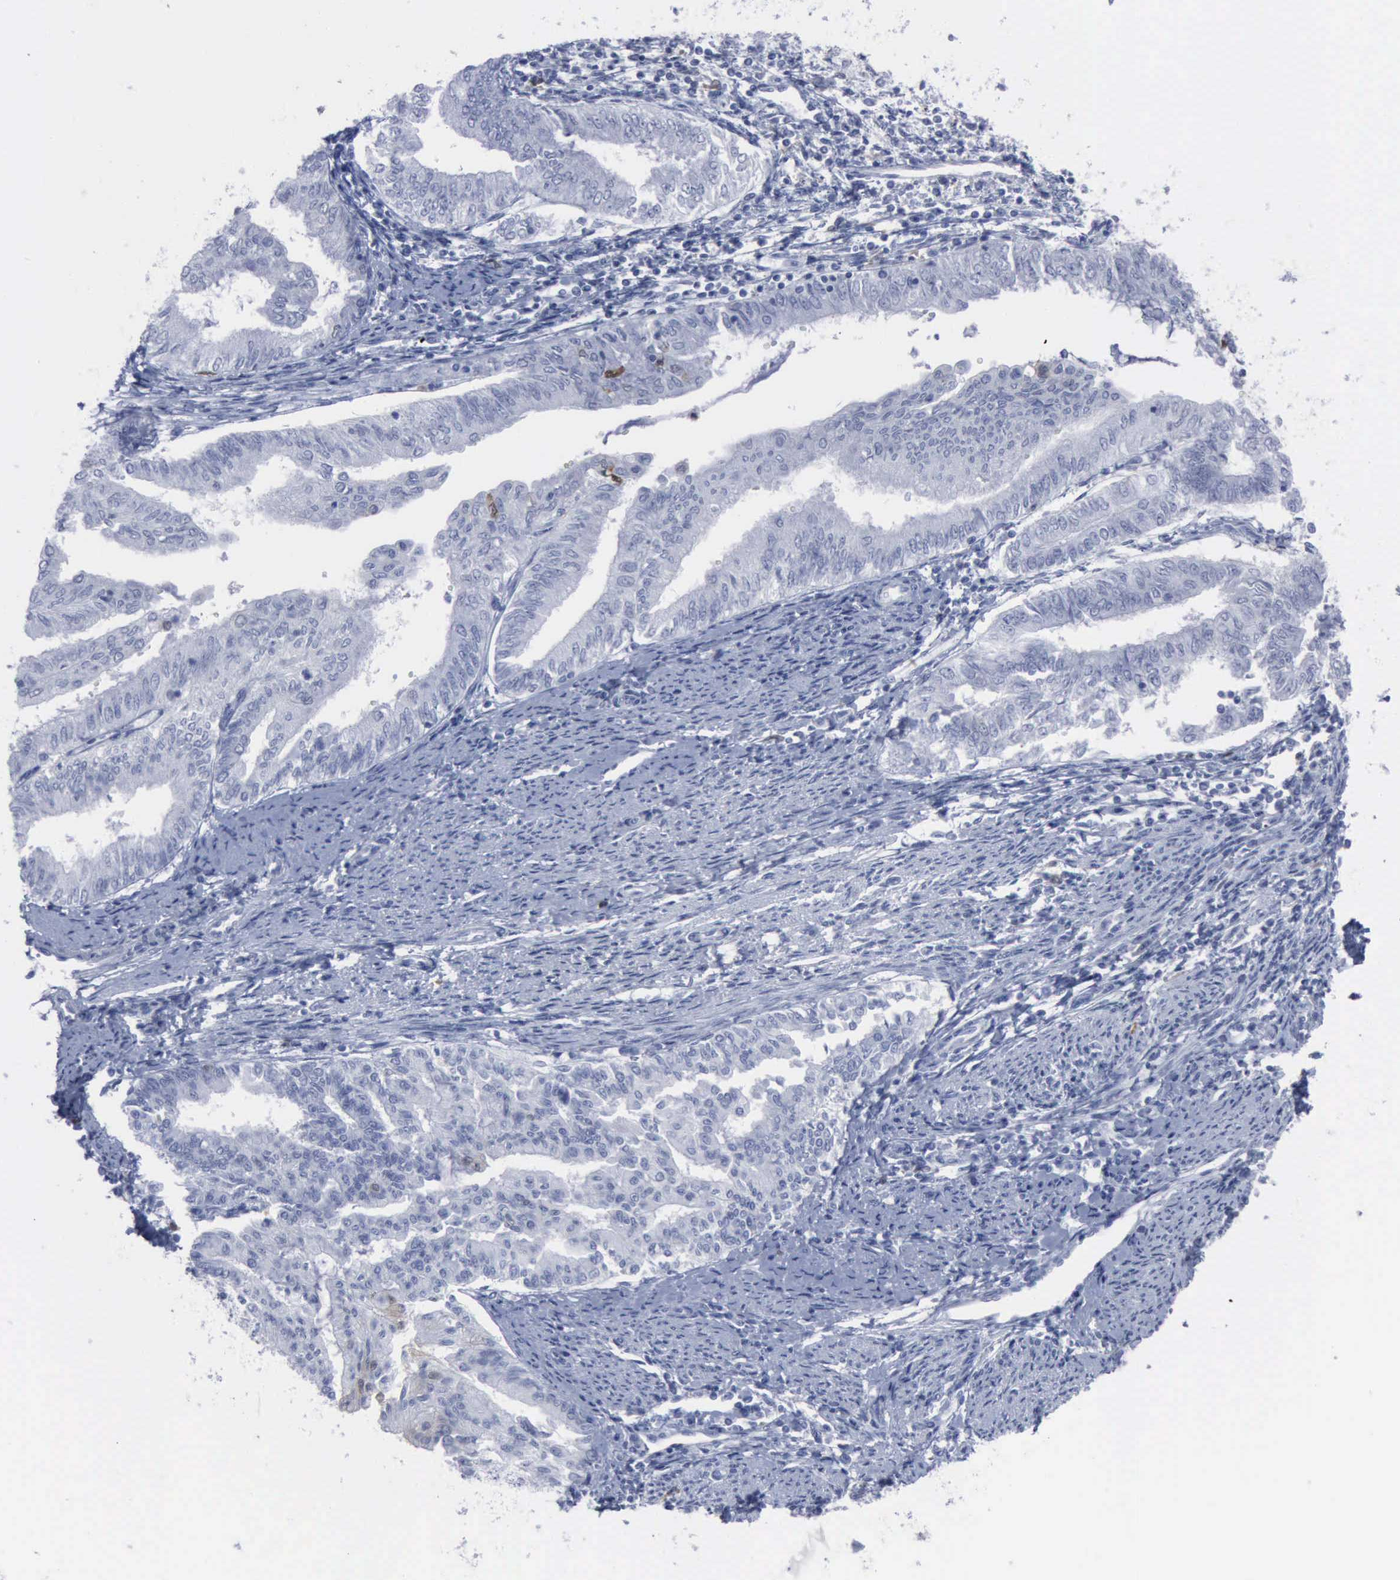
{"staining": {"intensity": "negative", "quantity": "none", "location": "none"}, "tissue": "endometrial cancer", "cell_type": "Tumor cells", "image_type": "cancer", "snomed": [{"axis": "morphology", "description": "Adenocarcinoma, NOS"}, {"axis": "topography", "description": "Endometrium"}], "caption": "Tumor cells show no significant protein positivity in adenocarcinoma (endometrial). Brightfield microscopy of IHC stained with DAB (3,3'-diaminobenzidine) (brown) and hematoxylin (blue), captured at high magnification.", "gene": "CSTA", "patient": {"sex": "female", "age": 66}}